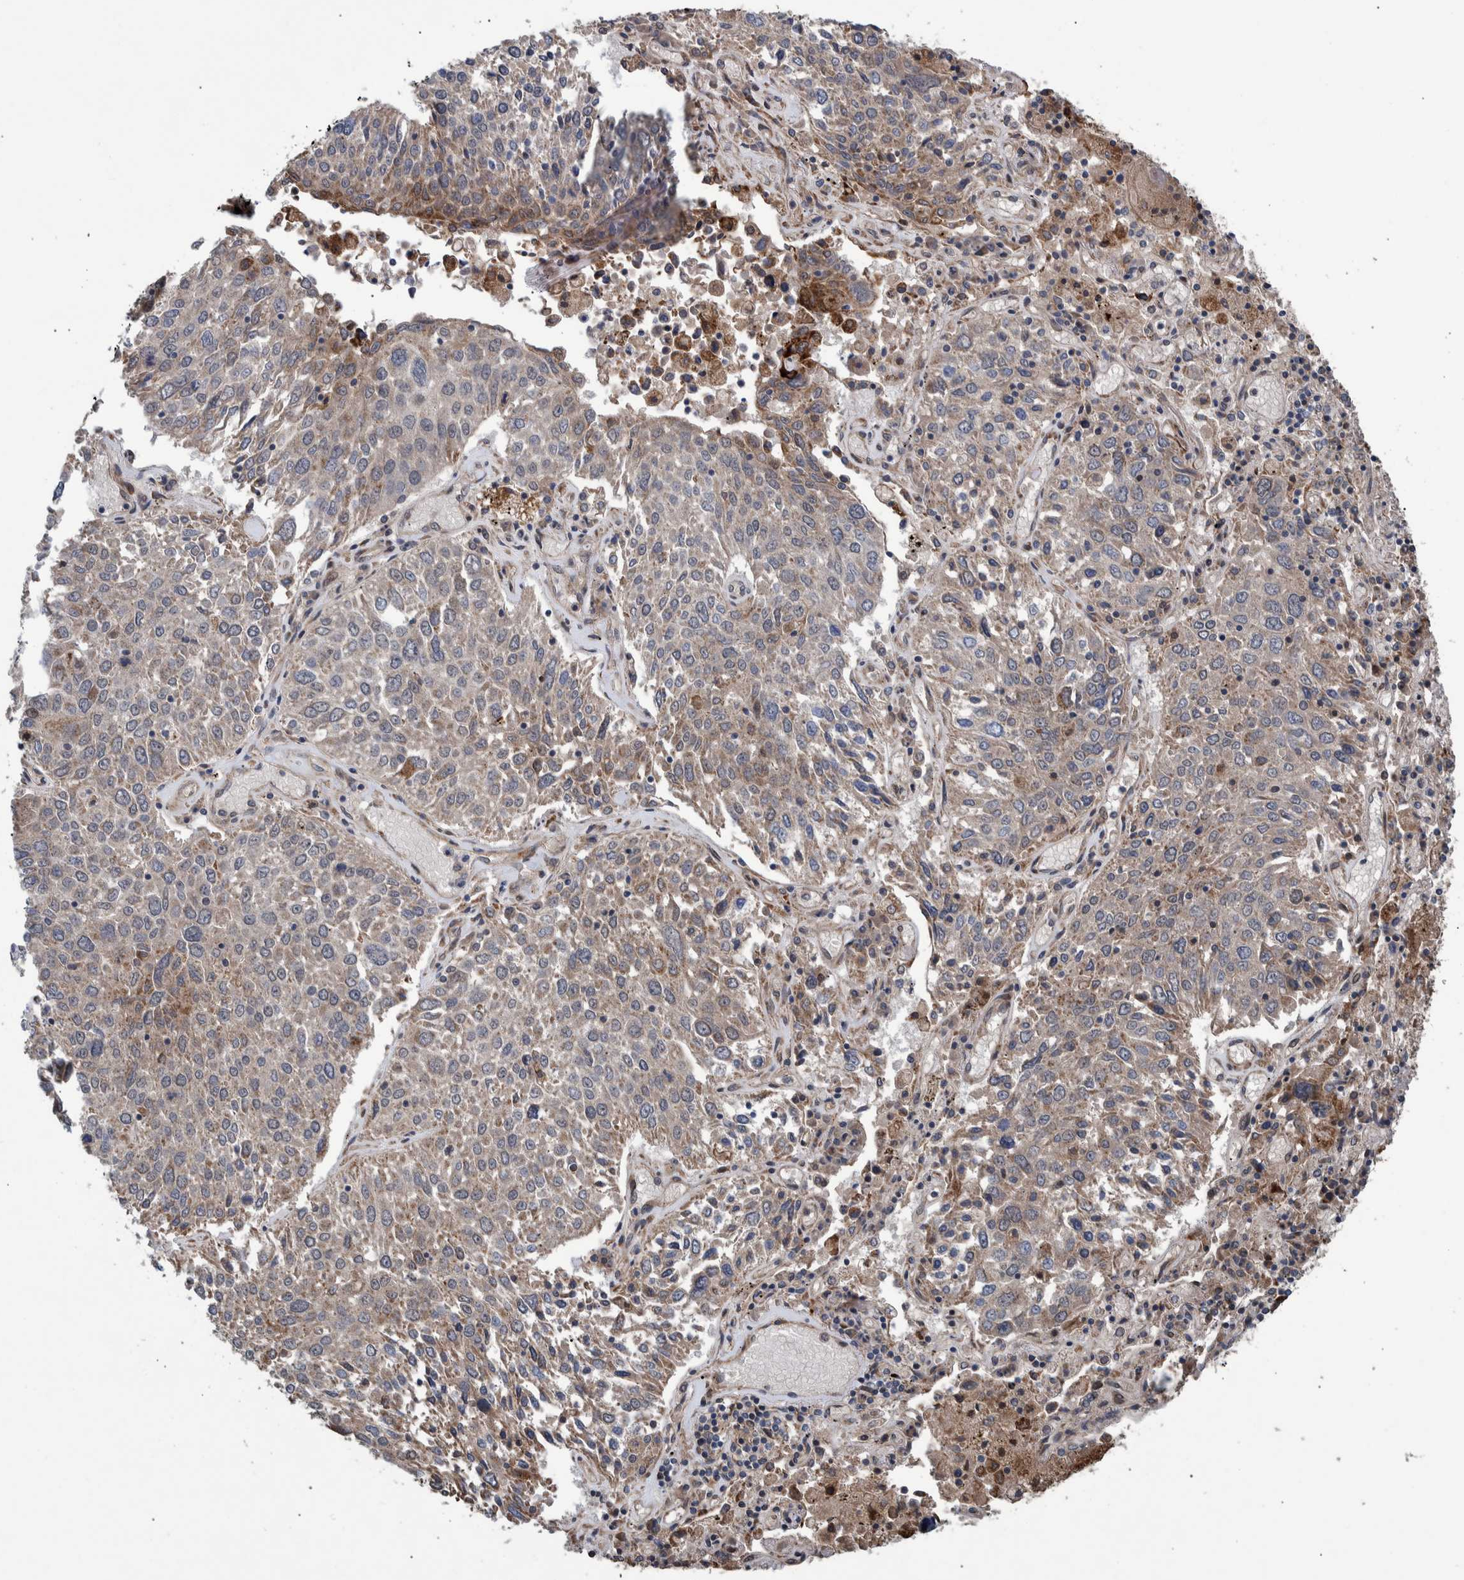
{"staining": {"intensity": "moderate", "quantity": "<25%", "location": "cytoplasmic/membranous"}, "tissue": "lung cancer", "cell_type": "Tumor cells", "image_type": "cancer", "snomed": [{"axis": "morphology", "description": "Squamous cell carcinoma, NOS"}, {"axis": "topography", "description": "Lung"}], "caption": "Squamous cell carcinoma (lung) stained with a brown dye reveals moderate cytoplasmic/membranous positive expression in approximately <25% of tumor cells.", "gene": "B3GNTL1", "patient": {"sex": "male", "age": 65}}